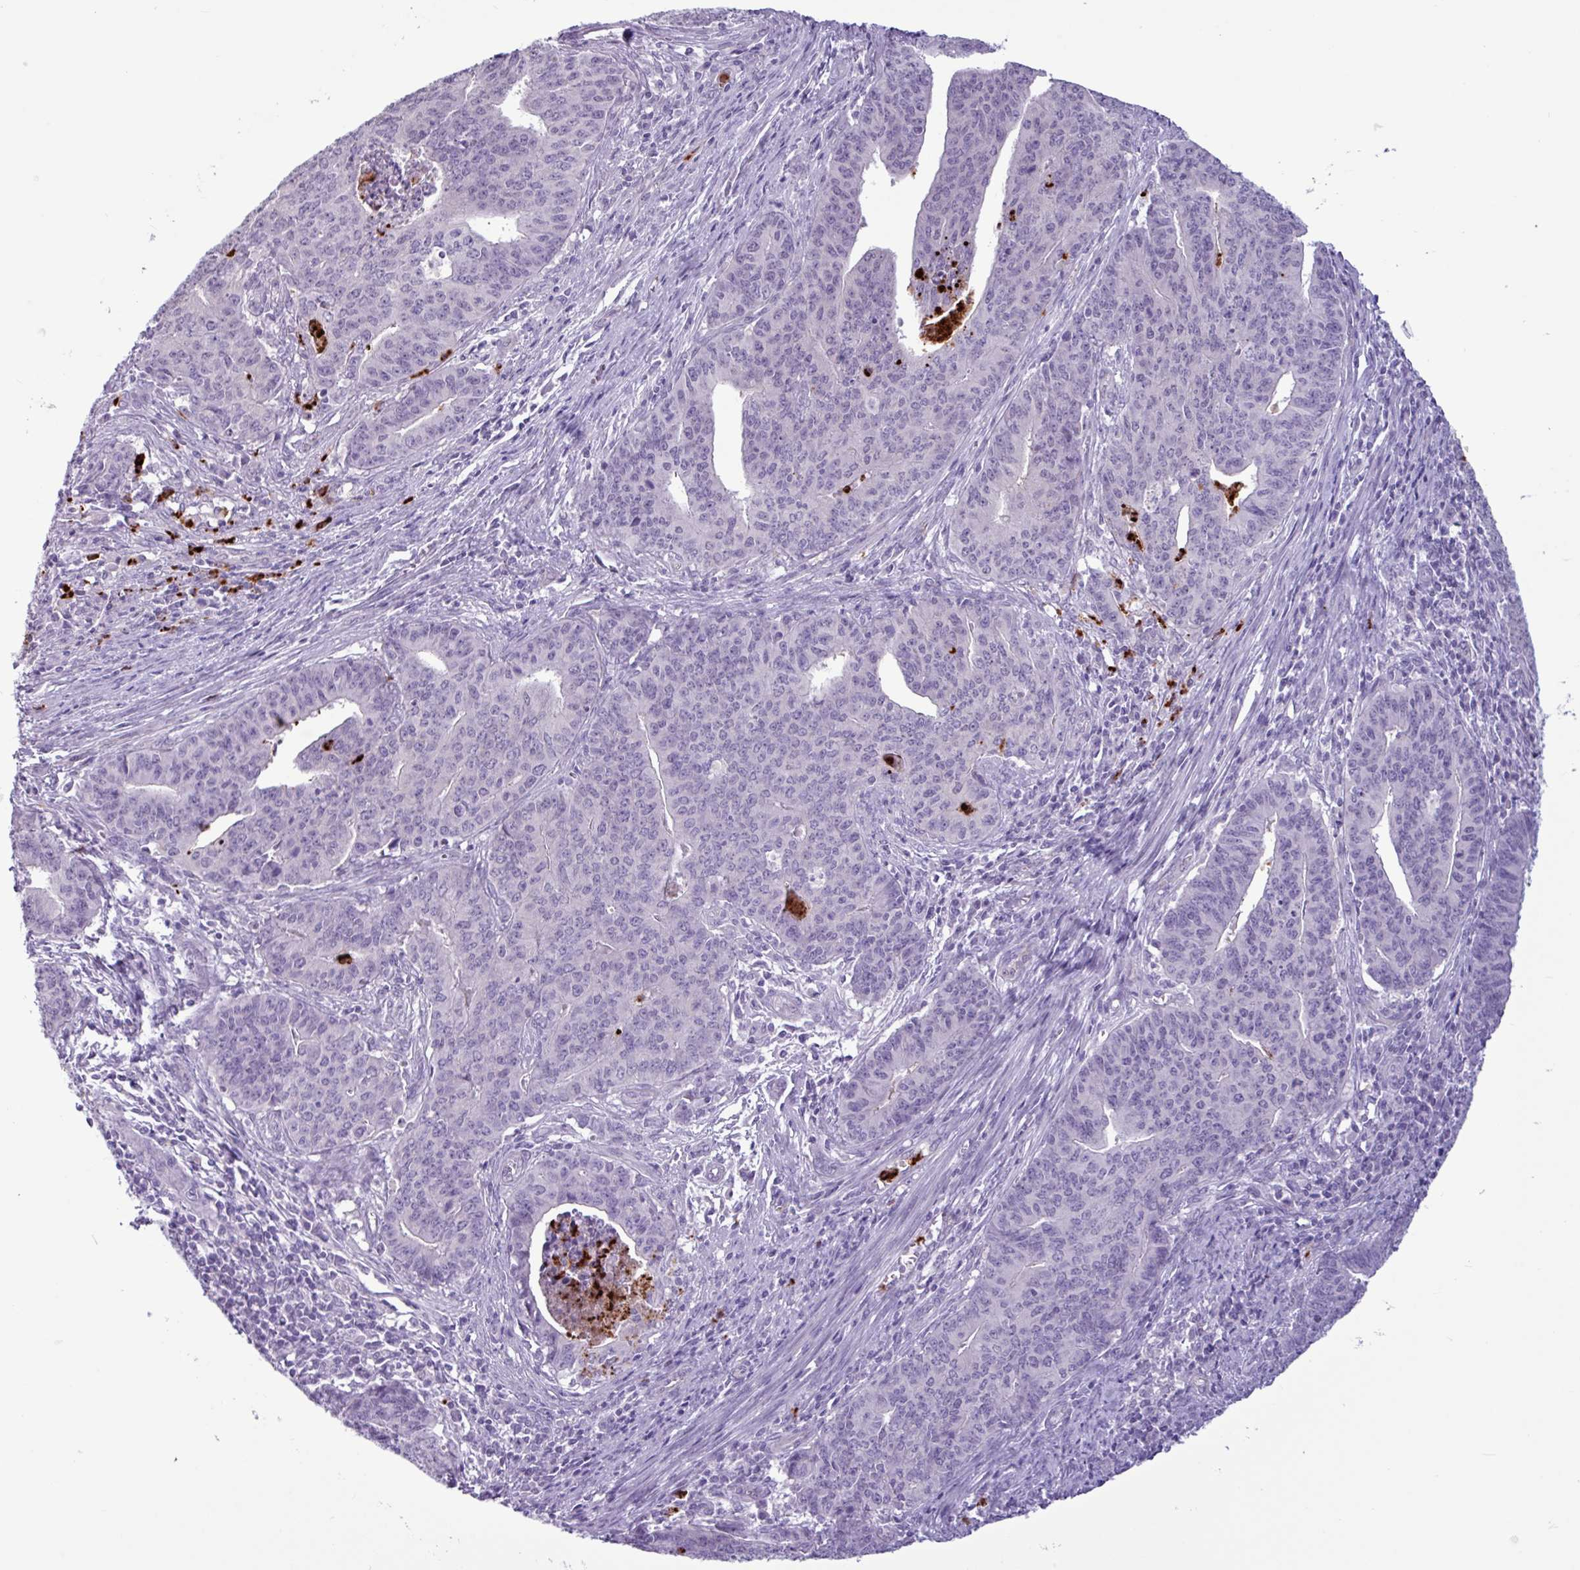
{"staining": {"intensity": "negative", "quantity": "none", "location": "none"}, "tissue": "endometrial cancer", "cell_type": "Tumor cells", "image_type": "cancer", "snomed": [{"axis": "morphology", "description": "Adenocarcinoma, NOS"}, {"axis": "topography", "description": "Endometrium"}], "caption": "IHC micrograph of neoplastic tissue: human endometrial cancer stained with DAB demonstrates no significant protein expression in tumor cells.", "gene": "TMEM178A", "patient": {"sex": "female", "age": 59}}